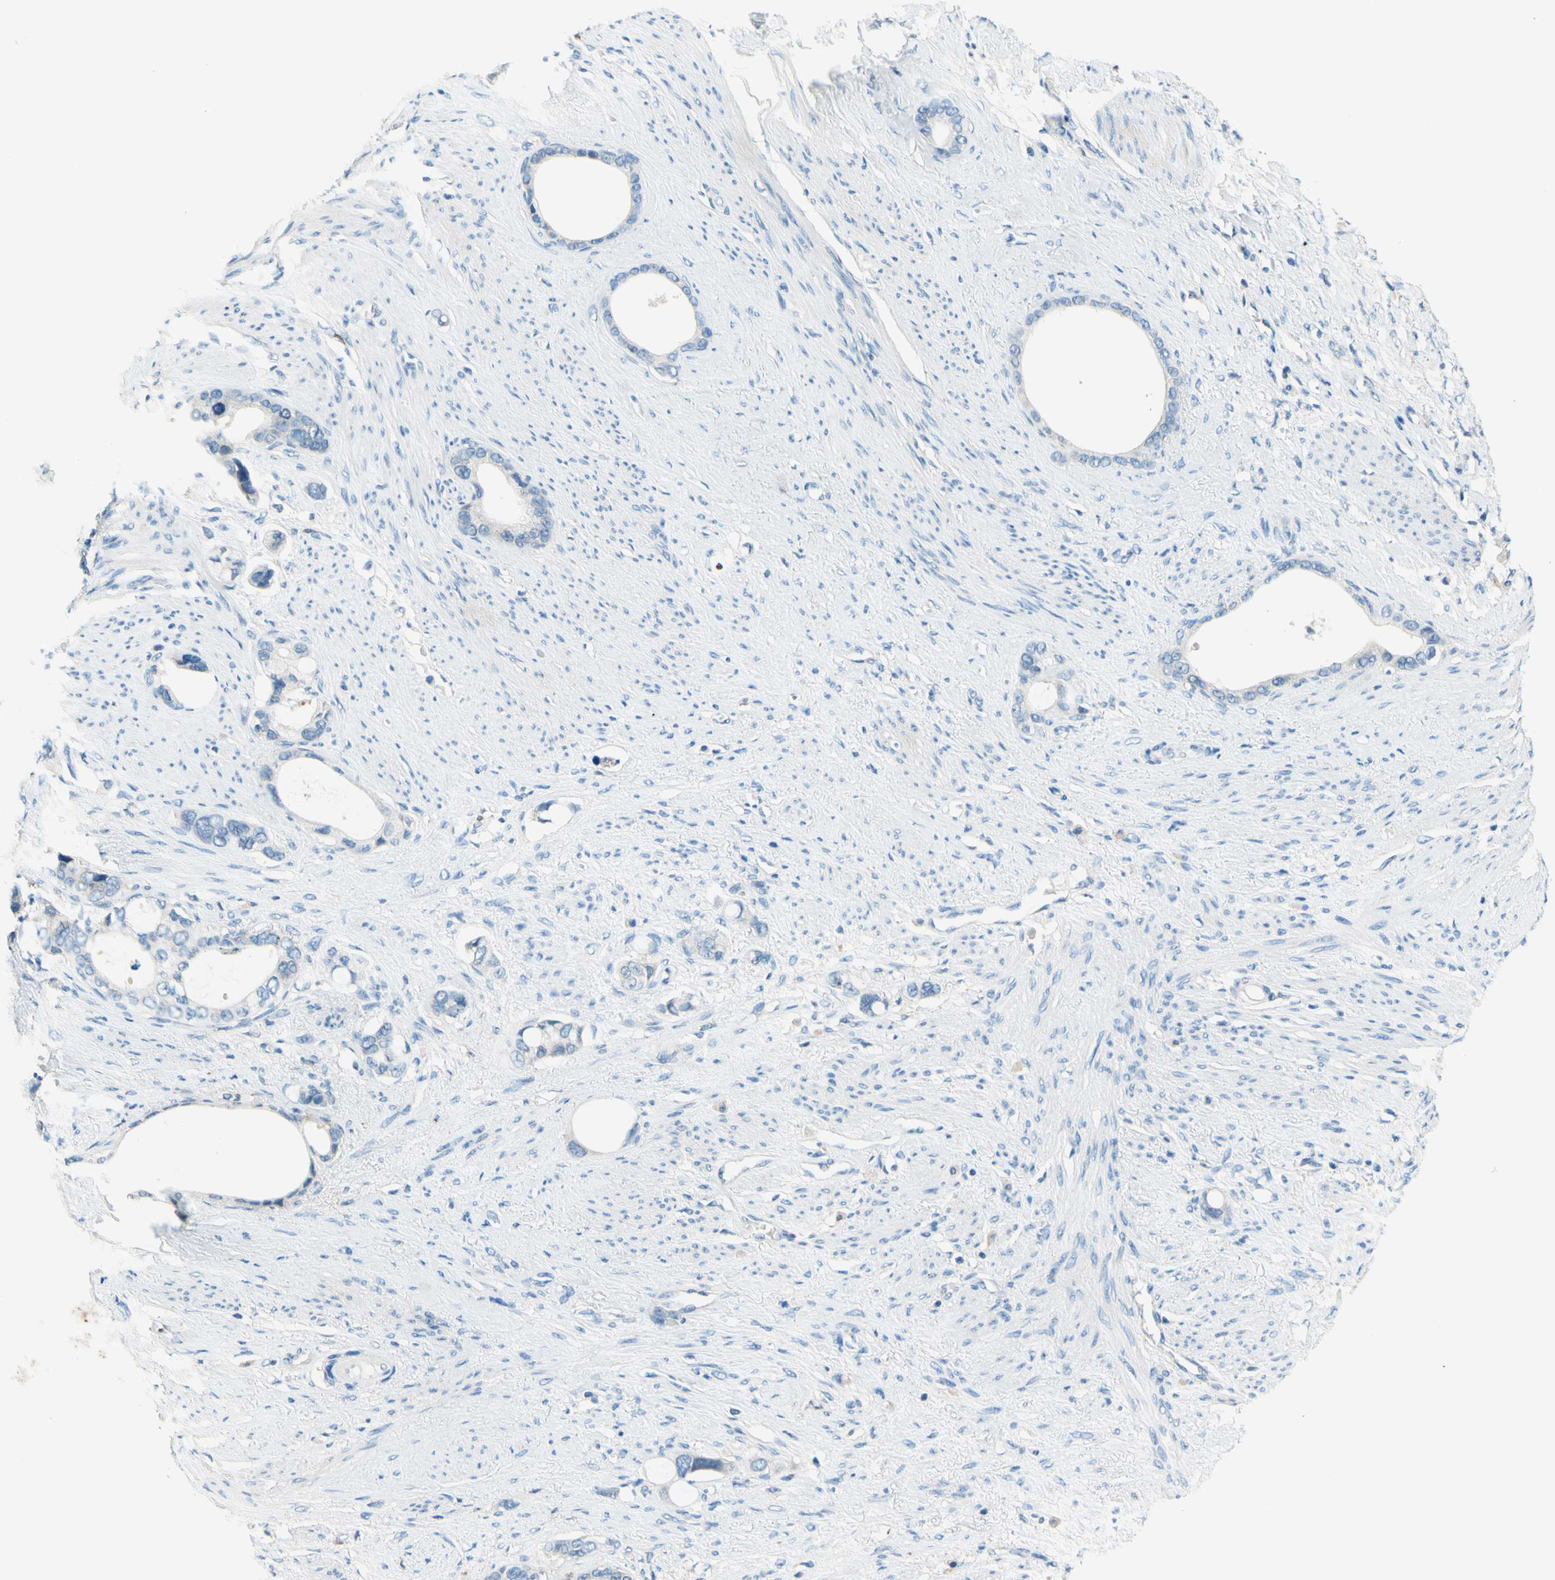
{"staining": {"intensity": "weak", "quantity": "<25%", "location": "cytoplasmic/membranous"}, "tissue": "stomach cancer", "cell_type": "Tumor cells", "image_type": "cancer", "snomed": [{"axis": "morphology", "description": "Adenocarcinoma, NOS"}, {"axis": "topography", "description": "Stomach"}], "caption": "Immunohistochemistry micrograph of stomach adenocarcinoma stained for a protein (brown), which displays no staining in tumor cells.", "gene": "SIGLEC9", "patient": {"sex": "female", "age": 75}}